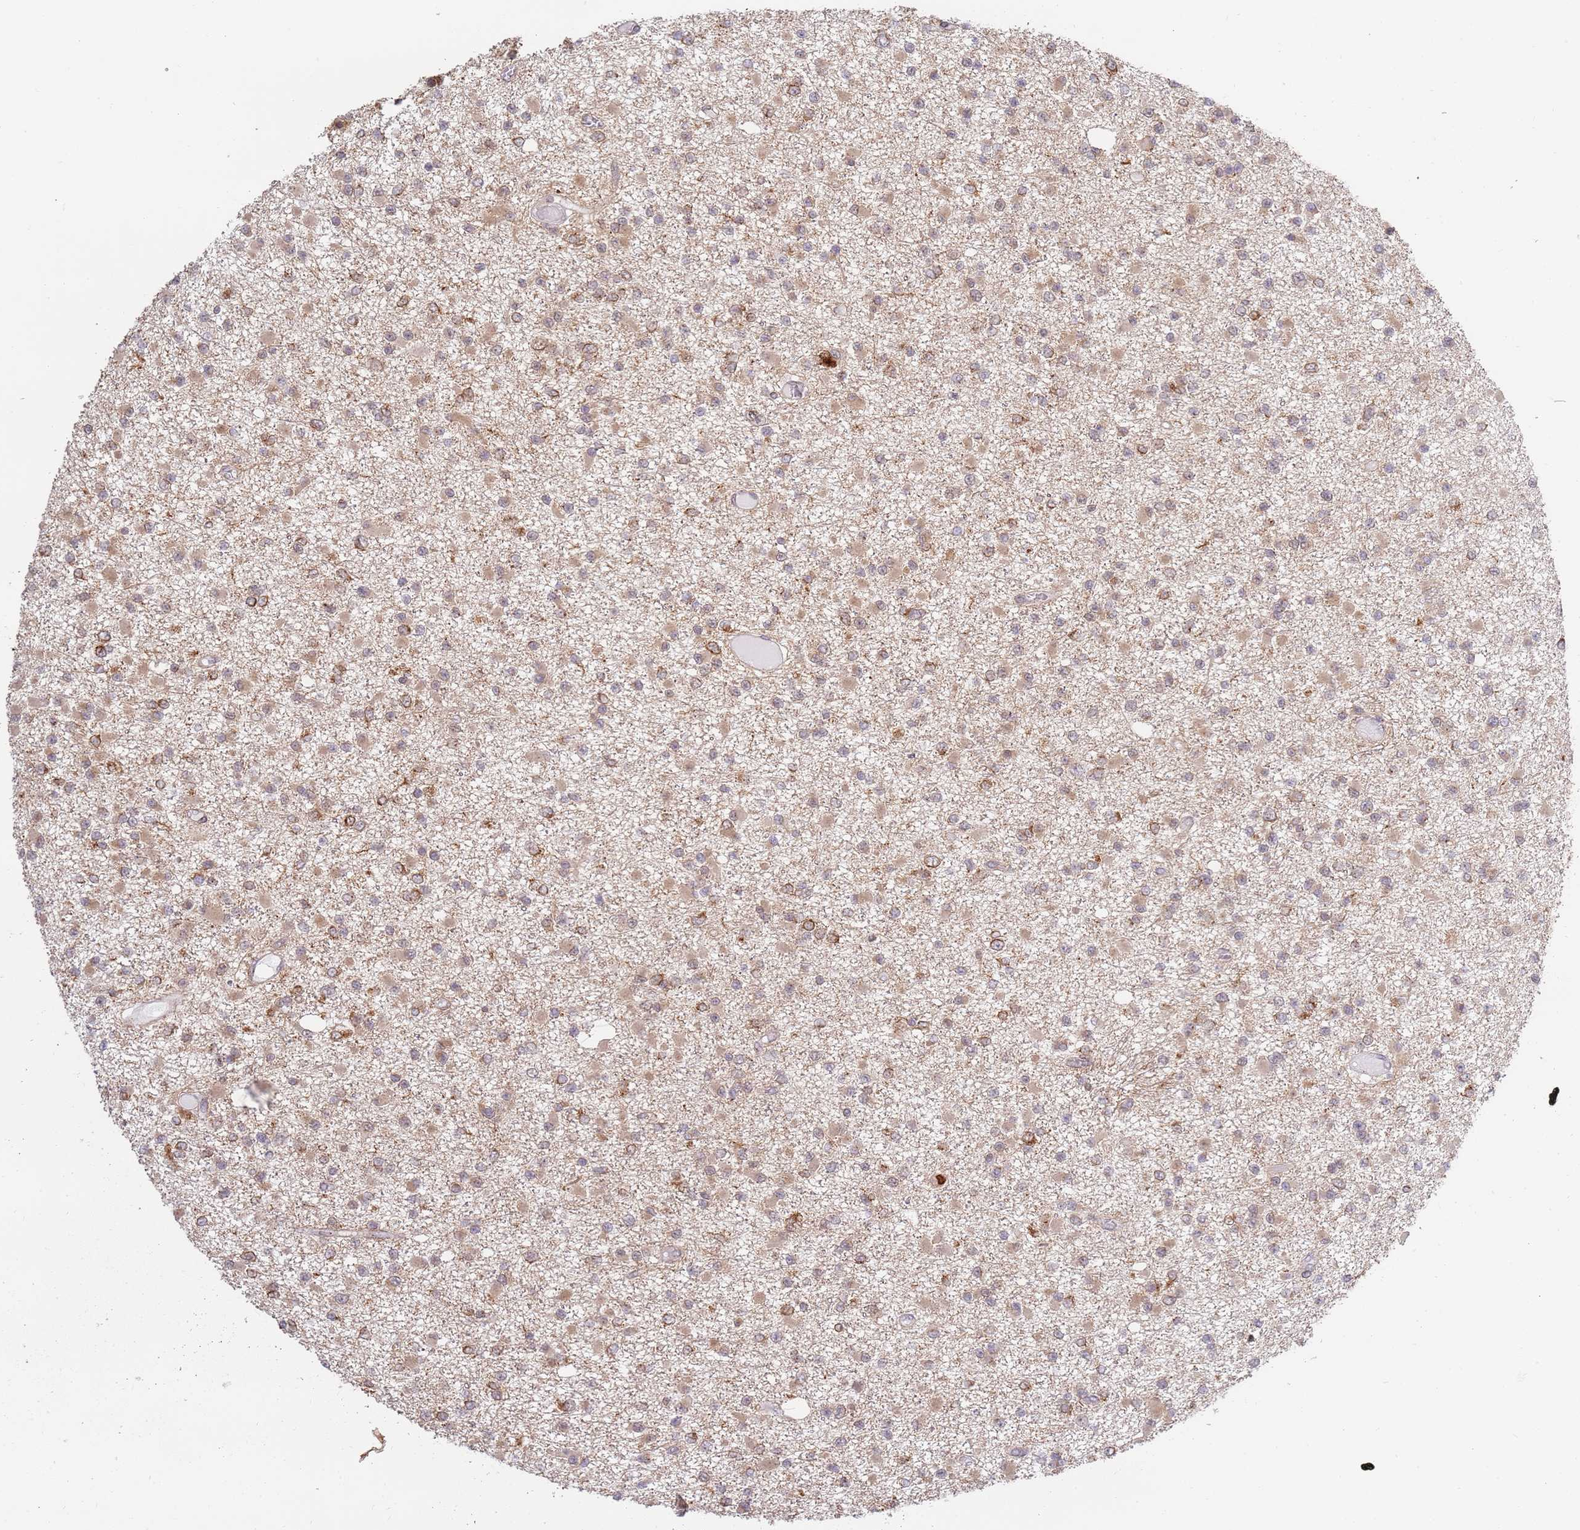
{"staining": {"intensity": "weak", "quantity": ">75%", "location": "cytoplasmic/membranous"}, "tissue": "glioma", "cell_type": "Tumor cells", "image_type": "cancer", "snomed": [{"axis": "morphology", "description": "Glioma, malignant, Low grade"}, {"axis": "topography", "description": "Brain"}], "caption": "Immunohistochemistry (IHC) (DAB (3,3'-diaminobenzidine)) staining of malignant glioma (low-grade) displays weak cytoplasmic/membranous protein positivity in about >75% of tumor cells.", "gene": "CEP170", "patient": {"sex": "female", "age": 22}}